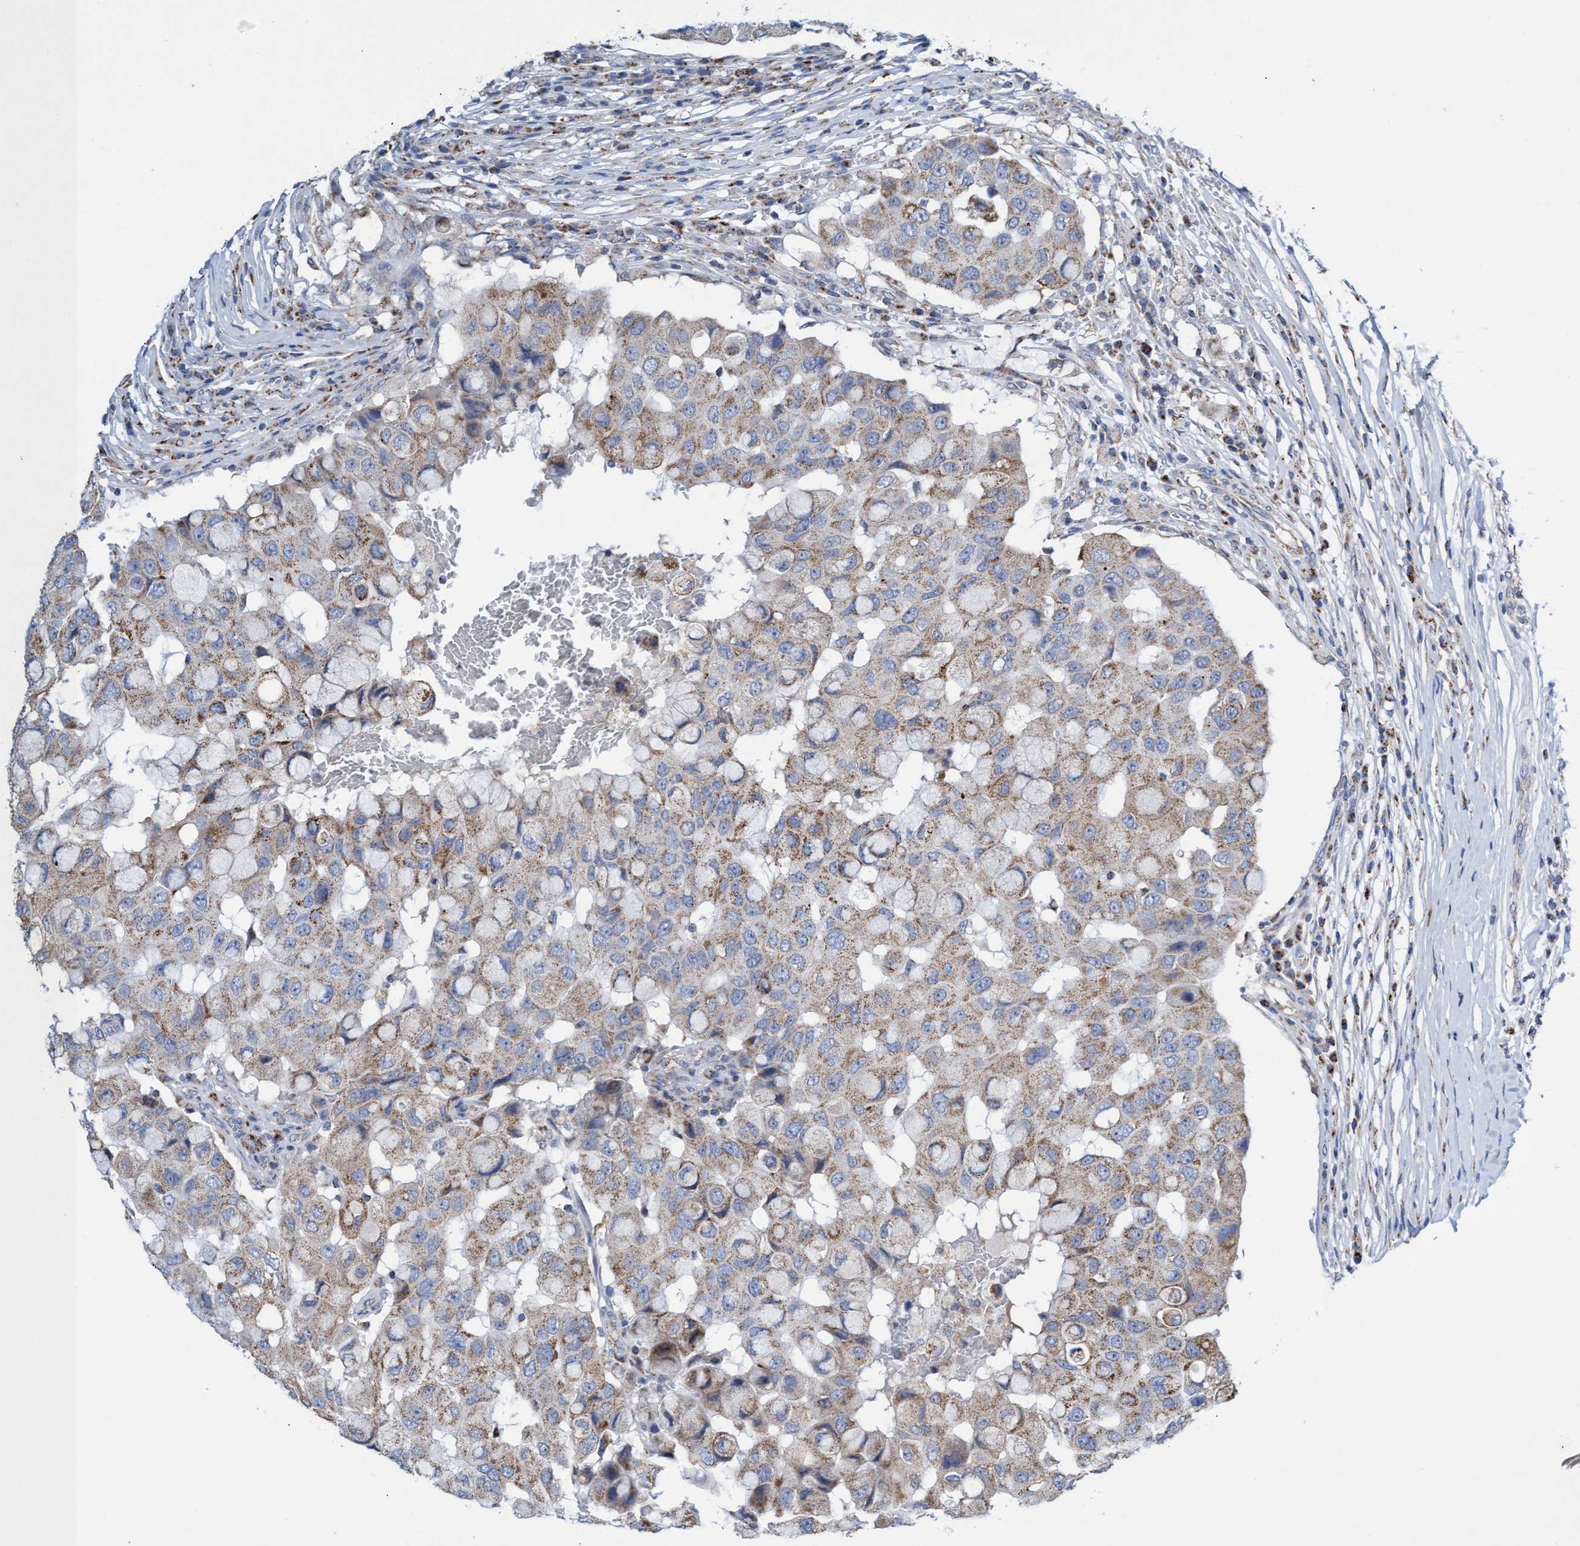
{"staining": {"intensity": "moderate", "quantity": ">75%", "location": "cytoplasmic/membranous"}, "tissue": "breast cancer", "cell_type": "Tumor cells", "image_type": "cancer", "snomed": [{"axis": "morphology", "description": "Duct carcinoma"}, {"axis": "topography", "description": "Breast"}], "caption": "Immunohistochemistry (IHC) image of neoplastic tissue: intraductal carcinoma (breast) stained using IHC demonstrates medium levels of moderate protein expression localized specifically in the cytoplasmic/membranous of tumor cells, appearing as a cytoplasmic/membranous brown color.", "gene": "ZNF750", "patient": {"sex": "female", "age": 27}}